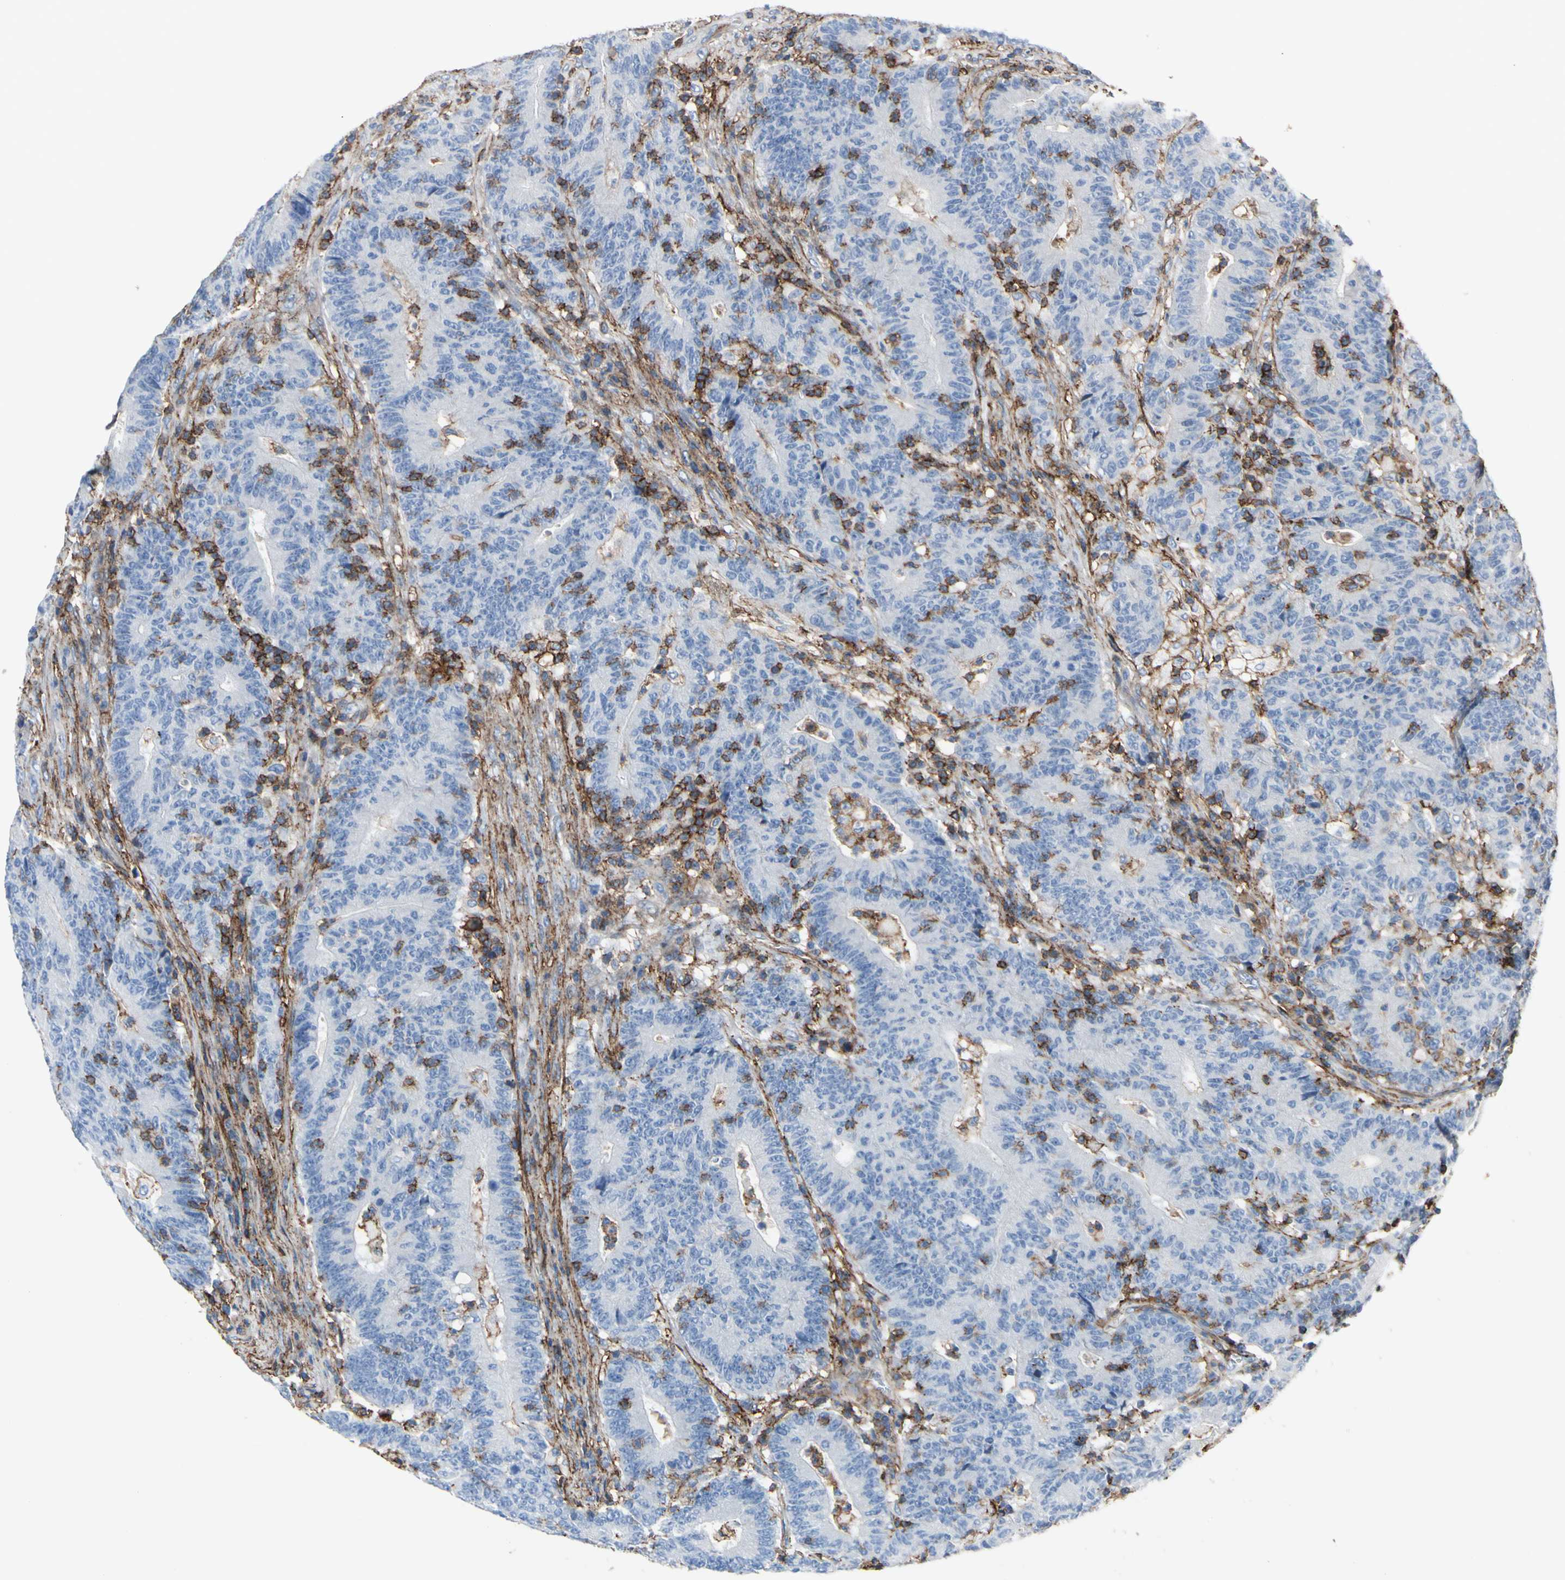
{"staining": {"intensity": "negative", "quantity": "none", "location": "none"}, "tissue": "colorectal cancer", "cell_type": "Tumor cells", "image_type": "cancer", "snomed": [{"axis": "morphology", "description": "Normal tissue, NOS"}, {"axis": "morphology", "description": "Adenocarcinoma, NOS"}, {"axis": "topography", "description": "Colon"}], "caption": "Tumor cells show no significant expression in adenocarcinoma (colorectal). (DAB (3,3'-diaminobenzidine) immunohistochemistry (IHC) with hematoxylin counter stain).", "gene": "ANXA6", "patient": {"sex": "female", "age": 75}}